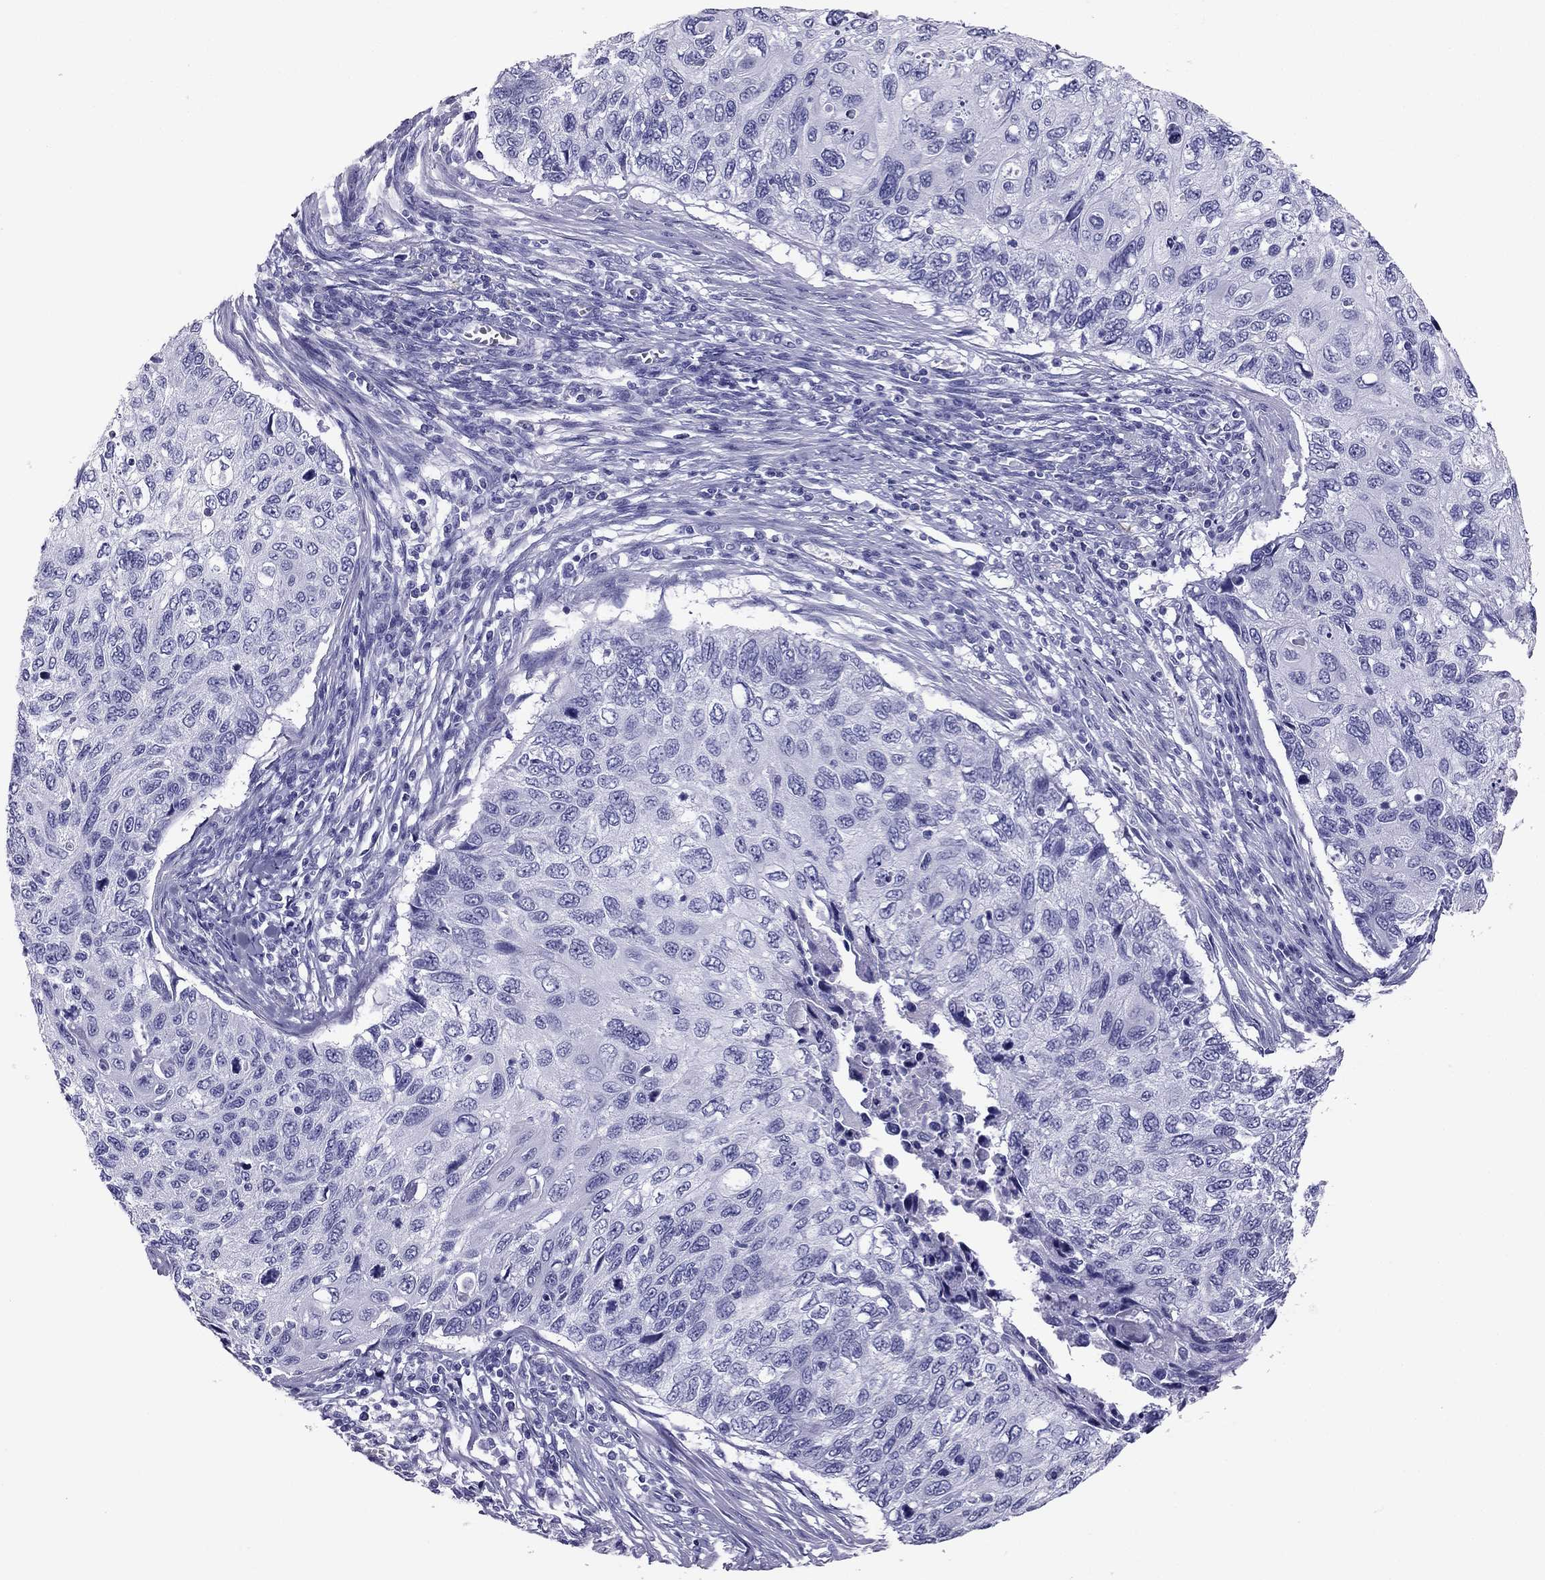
{"staining": {"intensity": "negative", "quantity": "none", "location": "none"}, "tissue": "cervical cancer", "cell_type": "Tumor cells", "image_type": "cancer", "snomed": [{"axis": "morphology", "description": "Squamous cell carcinoma, NOS"}, {"axis": "topography", "description": "Cervix"}], "caption": "Cervical cancer (squamous cell carcinoma) stained for a protein using IHC exhibits no staining tumor cells.", "gene": "PDE6A", "patient": {"sex": "female", "age": 70}}